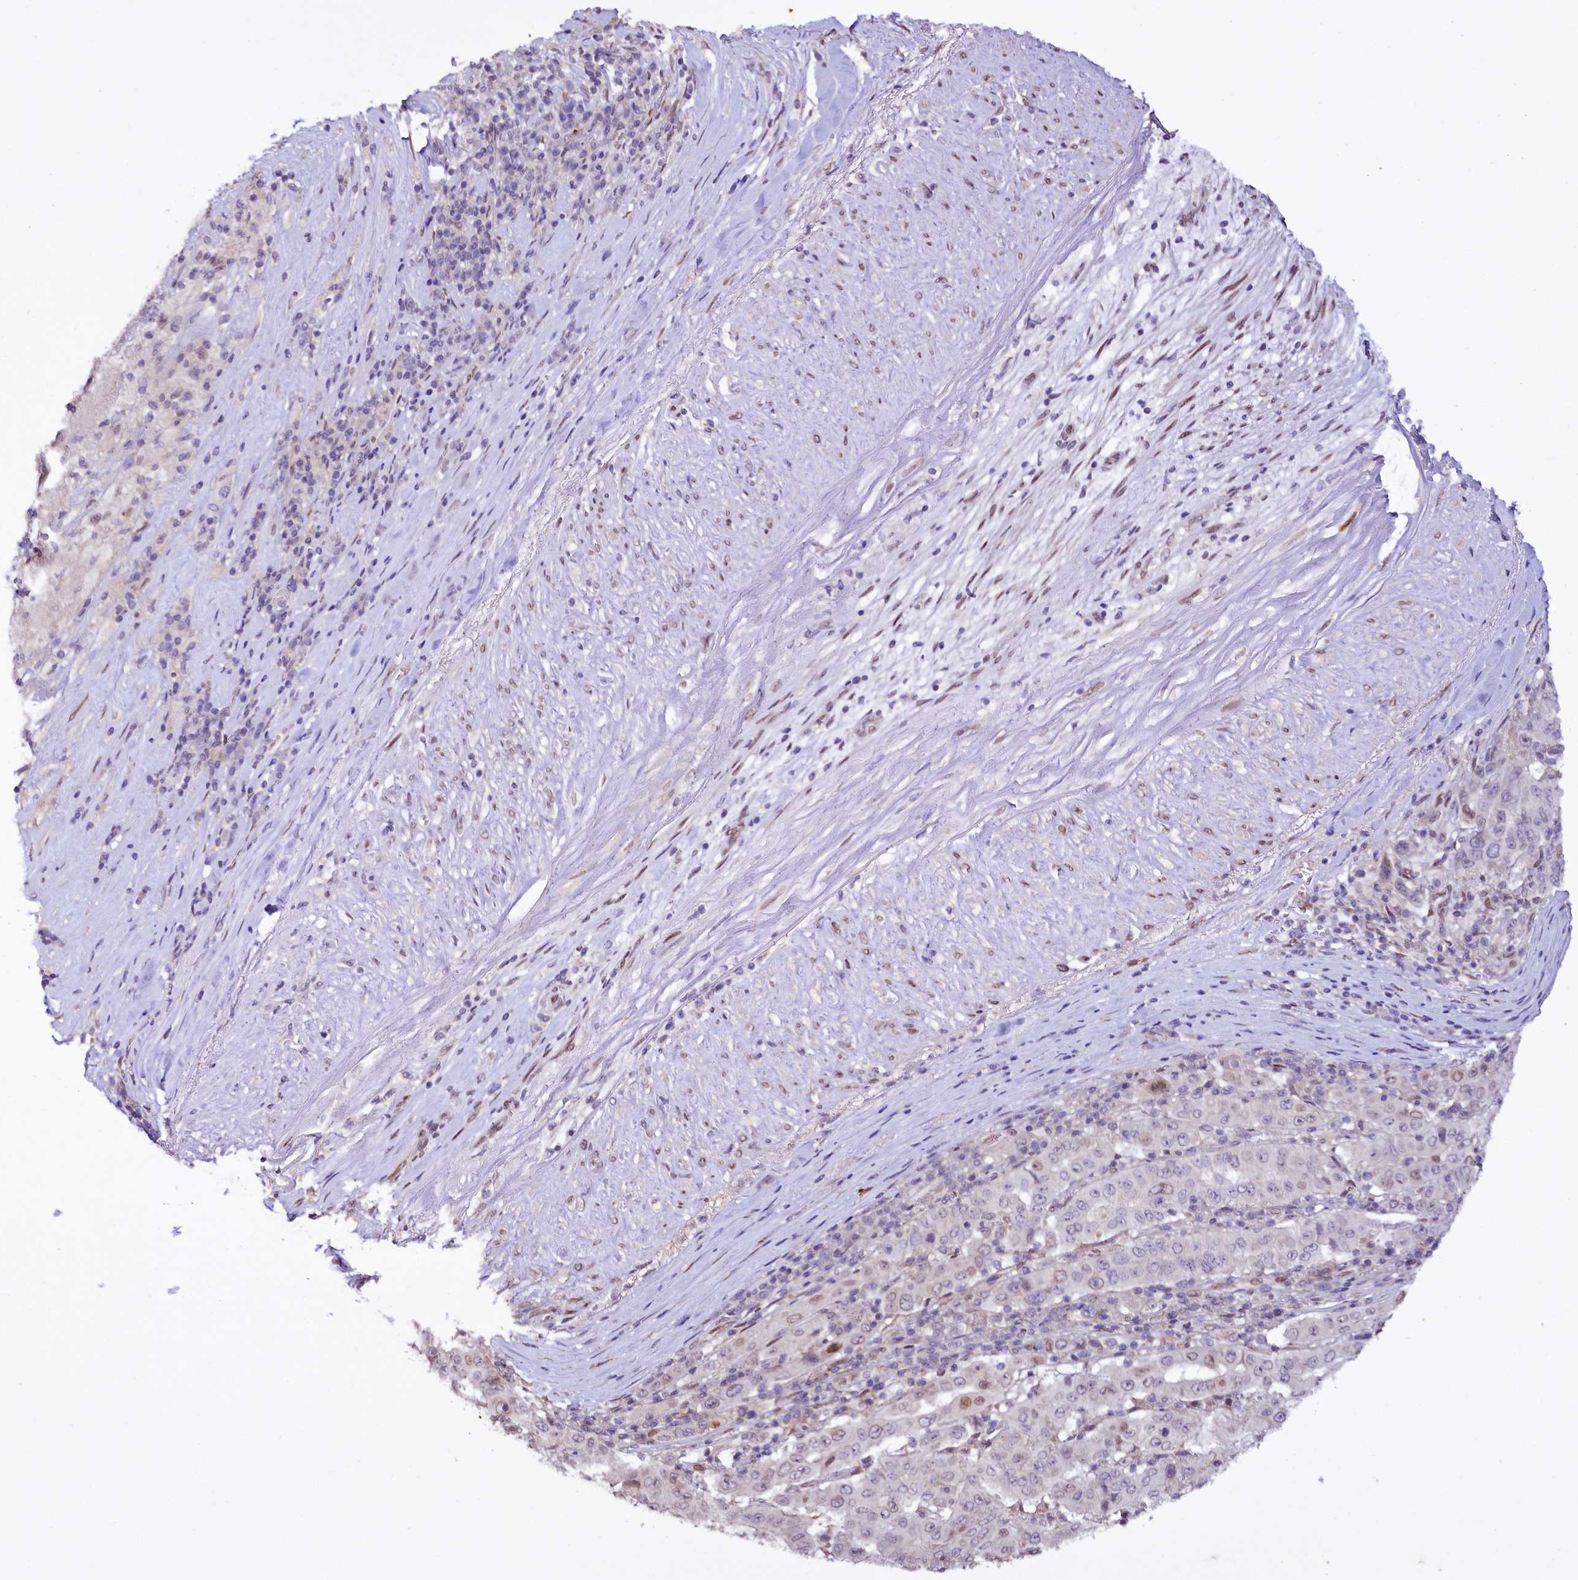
{"staining": {"intensity": "weak", "quantity": "<25%", "location": "nuclear"}, "tissue": "pancreatic cancer", "cell_type": "Tumor cells", "image_type": "cancer", "snomed": [{"axis": "morphology", "description": "Adenocarcinoma, NOS"}, {"axis": "topography", "description": "Pancreas"}], "caption": "The micrograph displays no staining of tumor cells in pancreatic adenocarcinoma. Brightfield microscopy of immunohistochemistry stained with DAB (3,3'-diaminobenzidine) (brown) and hematoxylin (blue), captured at high magnification.", "gene": "ZNF226", "patient": {"sex": "male", "age": 63}}